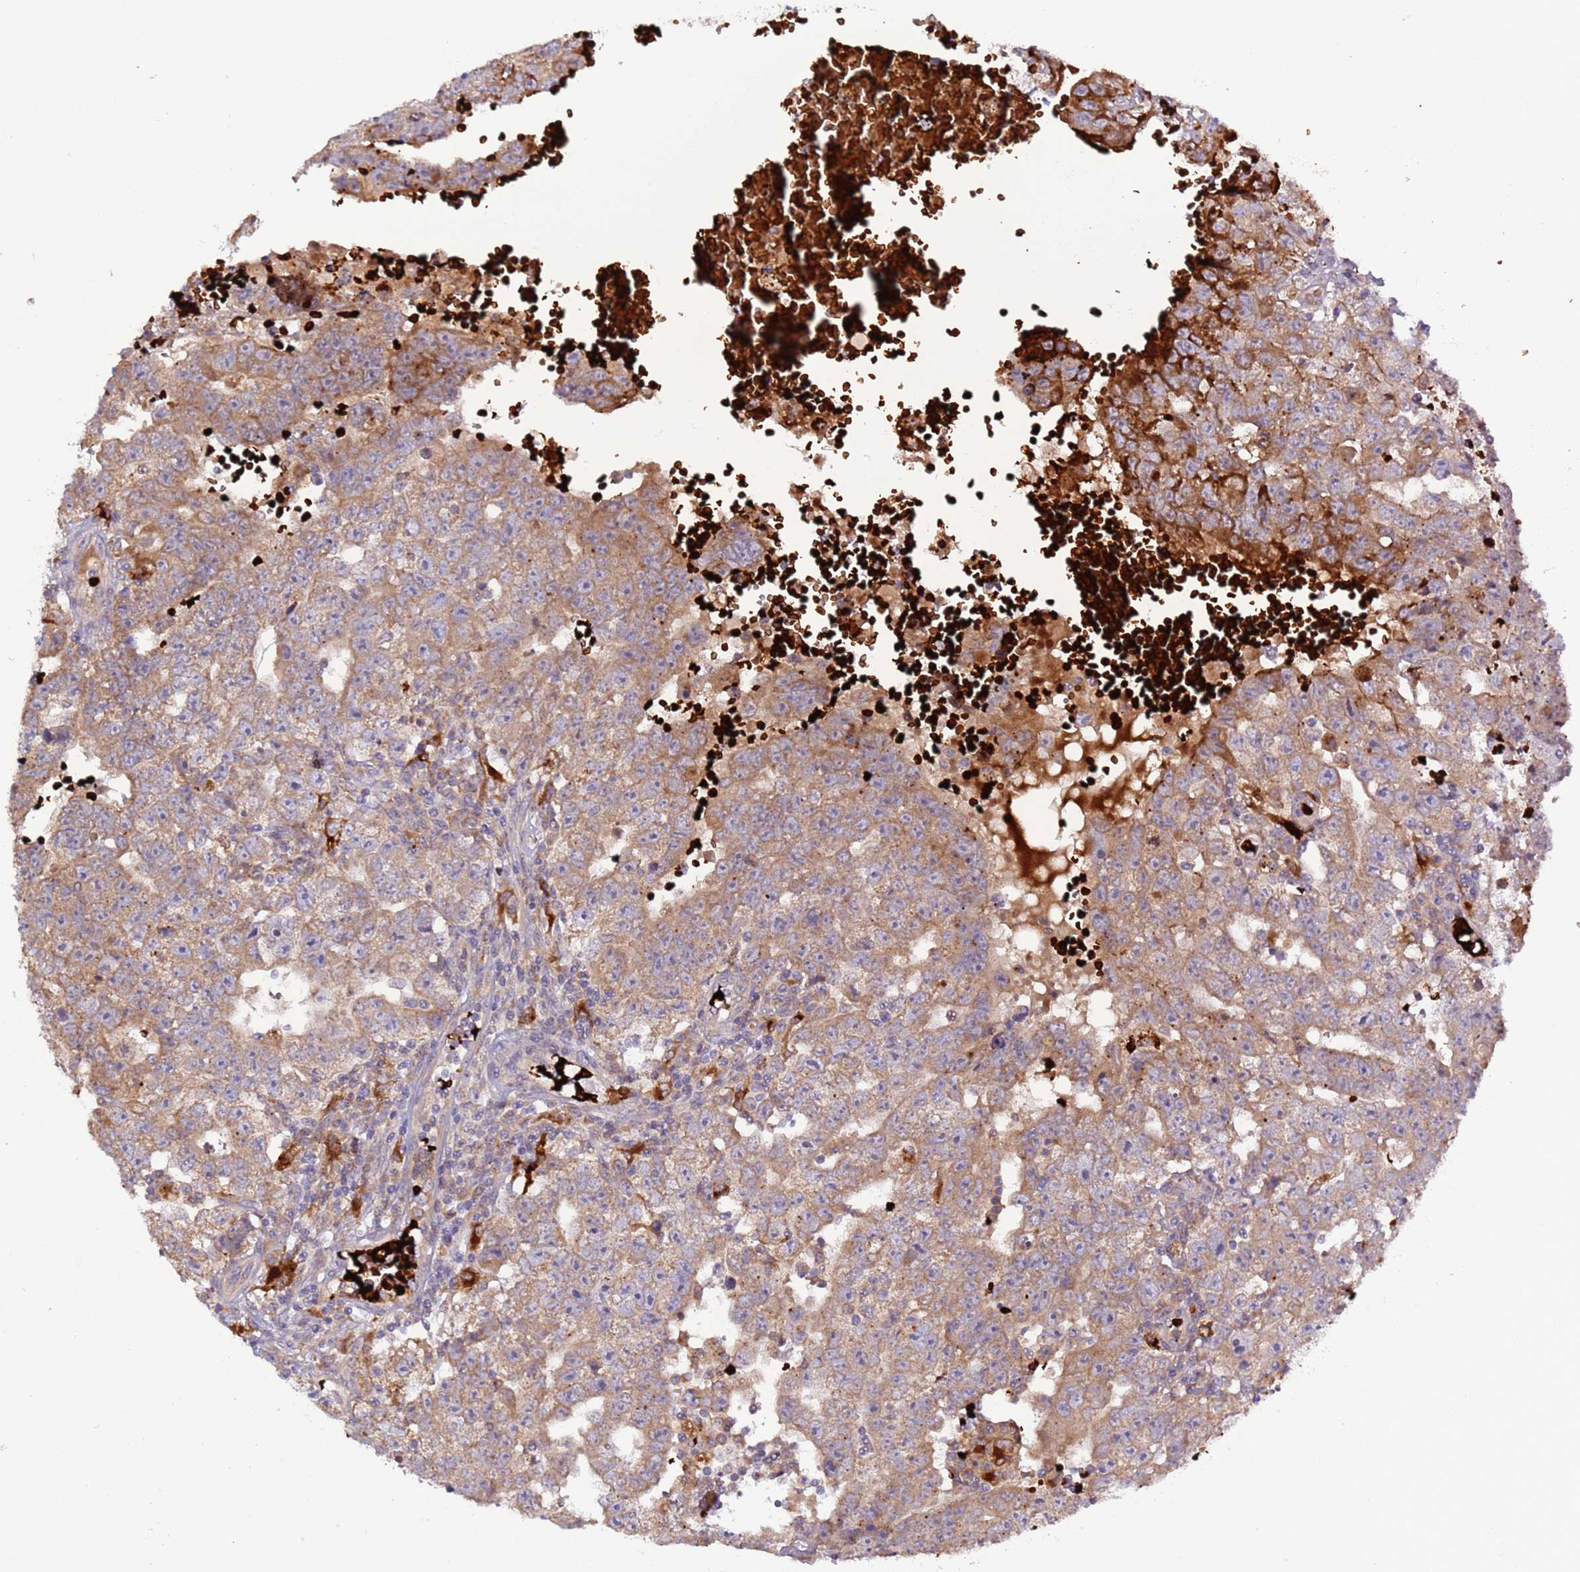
{"staining": {"intensity": "moderate", "quantity": "25%-75%", "location": "cytoplasmic/membranous"}, "tissue": "testis cancer", "cell_type": "Tumor cells", "image_type": "cancer", "snomed": [{"axis": "morphology", "description": "Carcinoma, Embryonal, NOS"}, {"axis": "topography", "description": "Testis"}], "caption": "The immunohistochemical stain labels moderate cytoplasmic/membranous staining in tumor cells of testis embryonal carcinoma tissue. Using DAB (brown) and hematoxylin (blue) stains, captured at high magnification using brightfield microscopy.", "gene": "VPS36", "patient": {"sex": "male", "age": 25}}